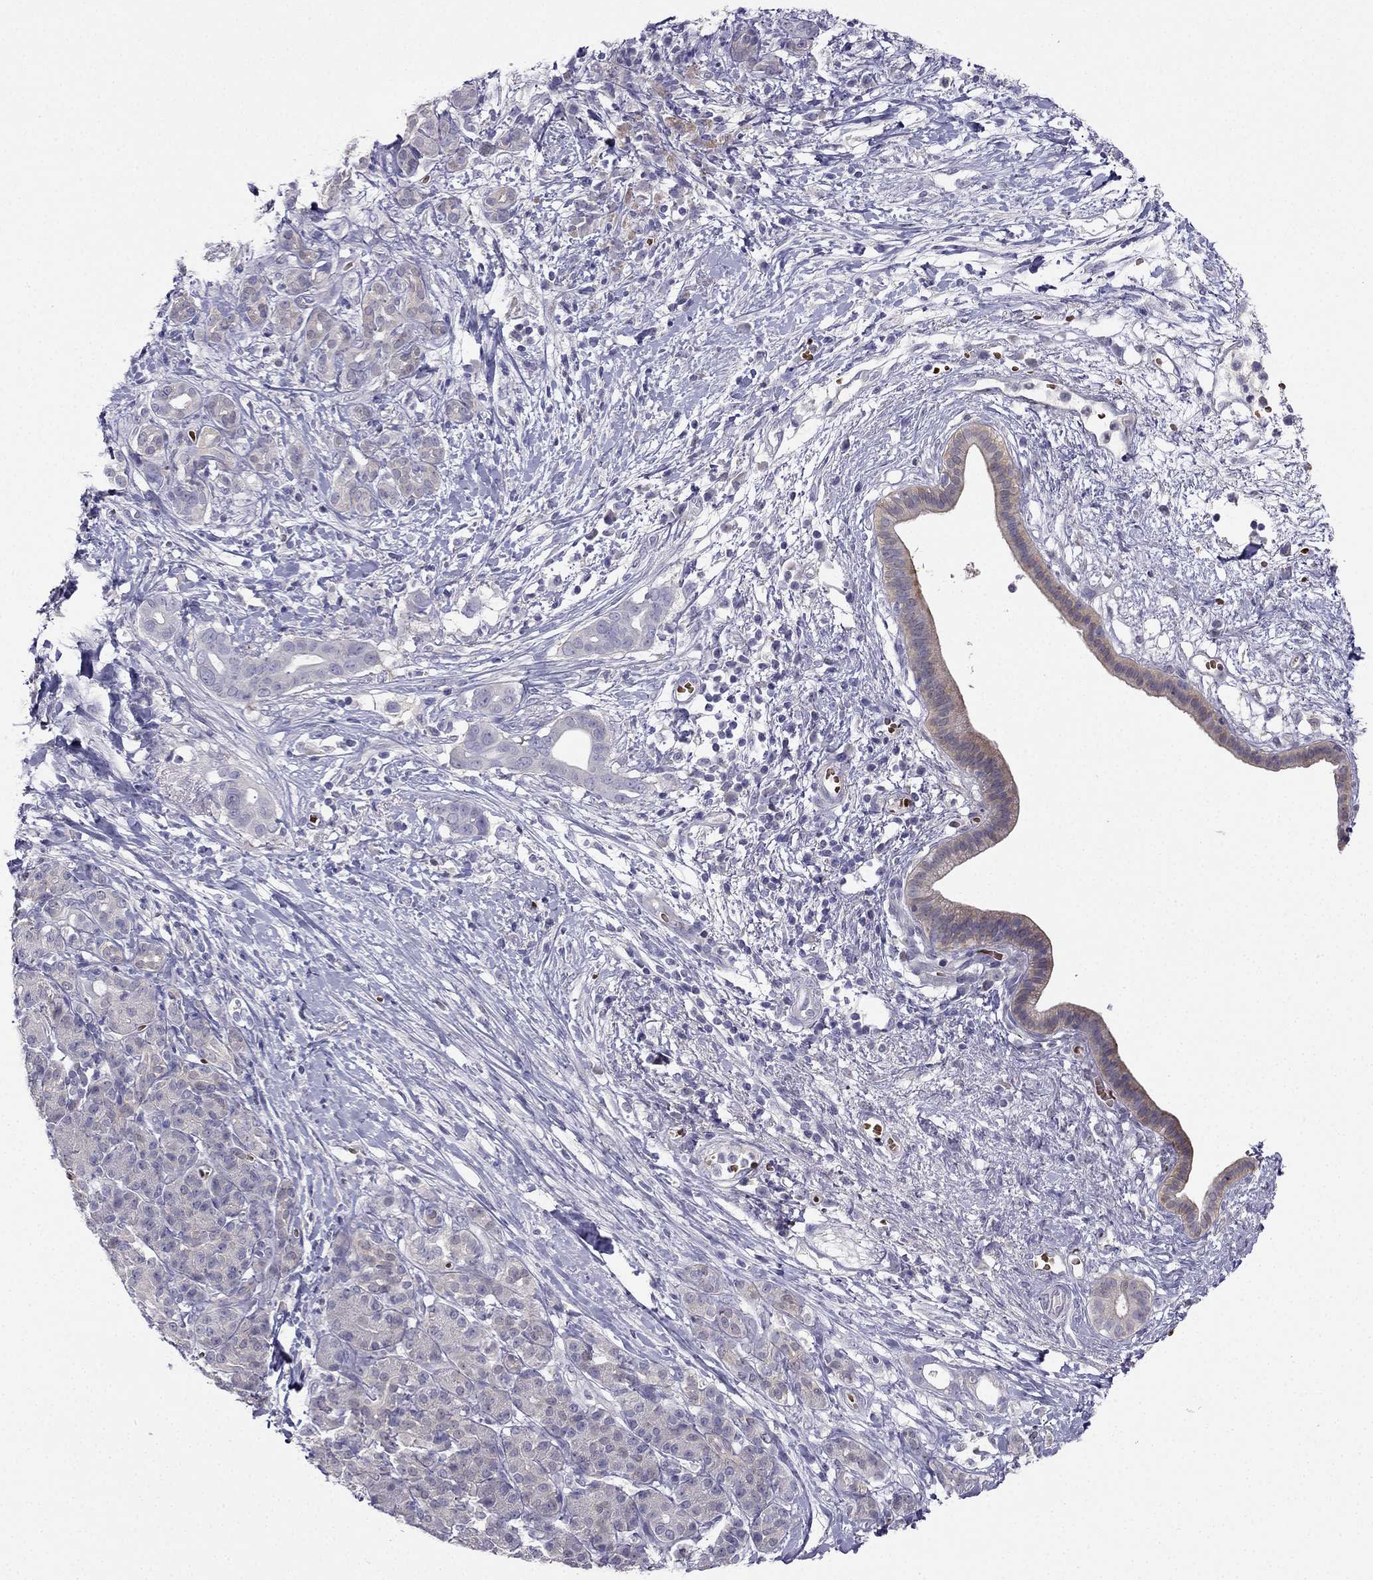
{"staining": {"intensity": "weak", "quantity": "<25%", "location": "cytoplasmic/membranous"}, "tissue": "pancreatic cancer", "cell_type": "Tumor cells", "image_type": "cancer", "snomed": [{"axis": "morphology", "description": "Adenocarcinoma, NOS"}, {"axis": "topography", "description": "Pancreas"}], "caption": "Adenocarcinoma (pancreatic) was stained to show a protein in brown. There is no significant expression in tumor cells.", "gene": "RSPH14", "patient": {"sex": "male", "age": 61}}